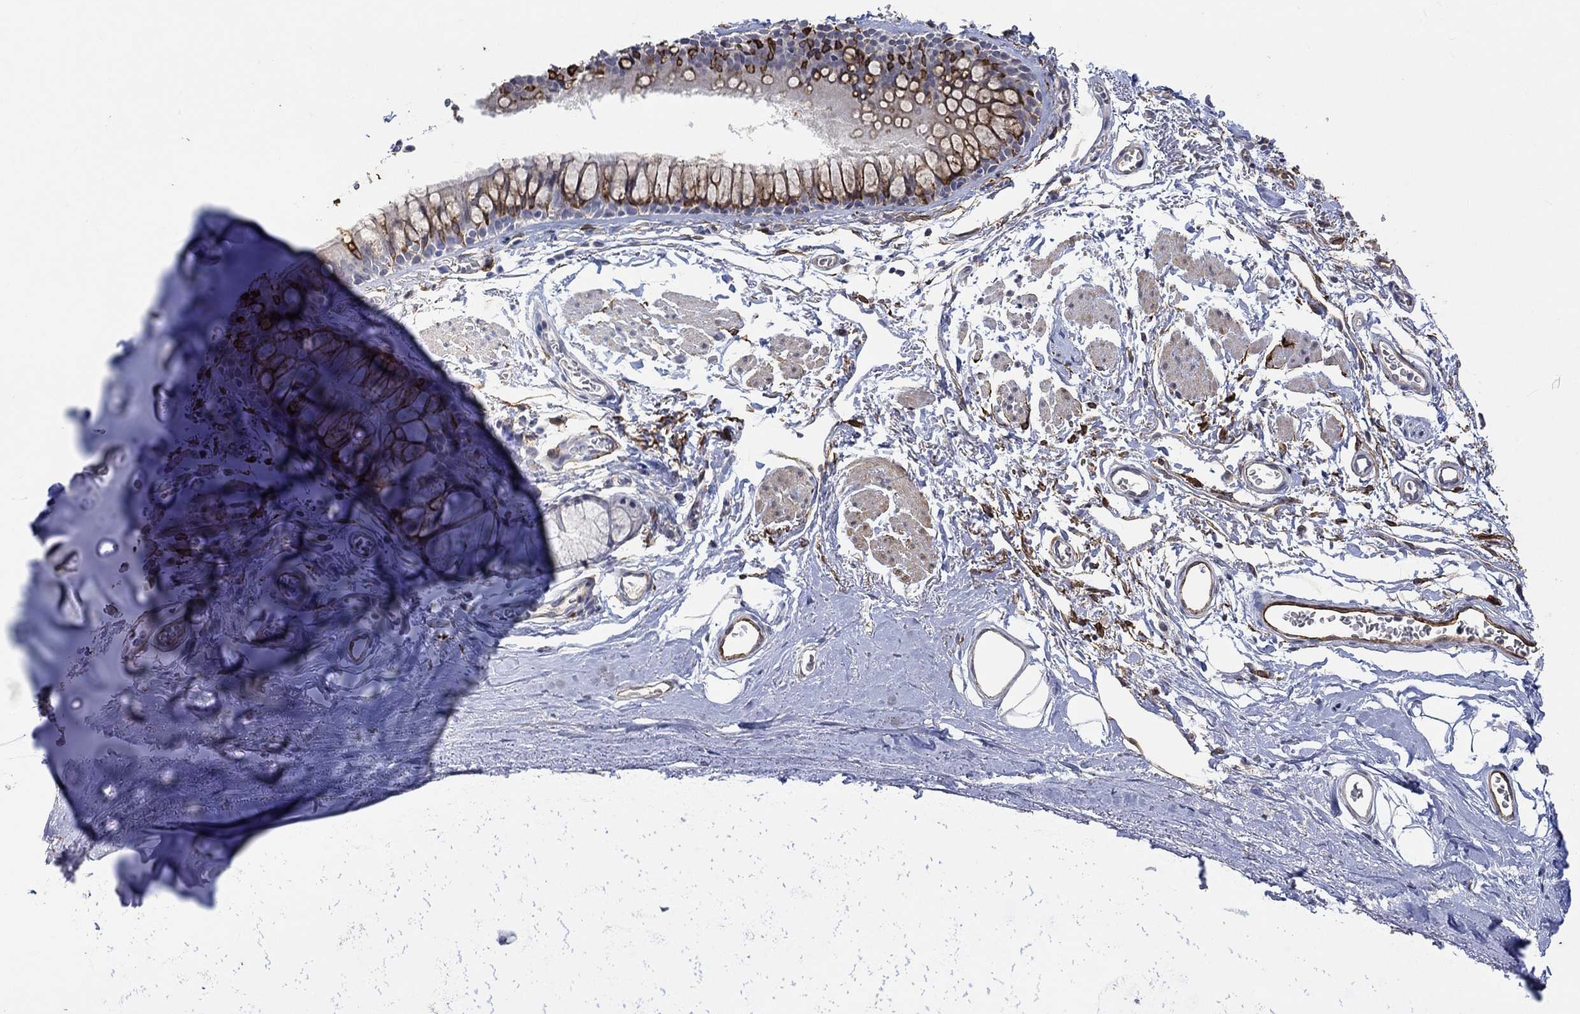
{"staining": {"intensity": "negative", "quantity": "none", "location": "none"}, "tissue": "adipose tissue", "cell_type": "Adipocytes", "image_type": "normal", "snomed": [{"axis": "morphology", "description": "Normal tissue, NOS"}, {"axis": "topography", "description": "Cartilage tissue"}, {"axis": "topography", "description": "Bronchus"}], "caption": "A high-resolution image shows immunohistochemistry (IHC) staining of normal adipose tissue, which exhibits no significant expression in adipocytes. The staining is performed using DAB brown chromogen with nuclei counter-stained in using hematoxylin.", "gene": "TGM2", "patient": {"sex": "female", "age": 79}}